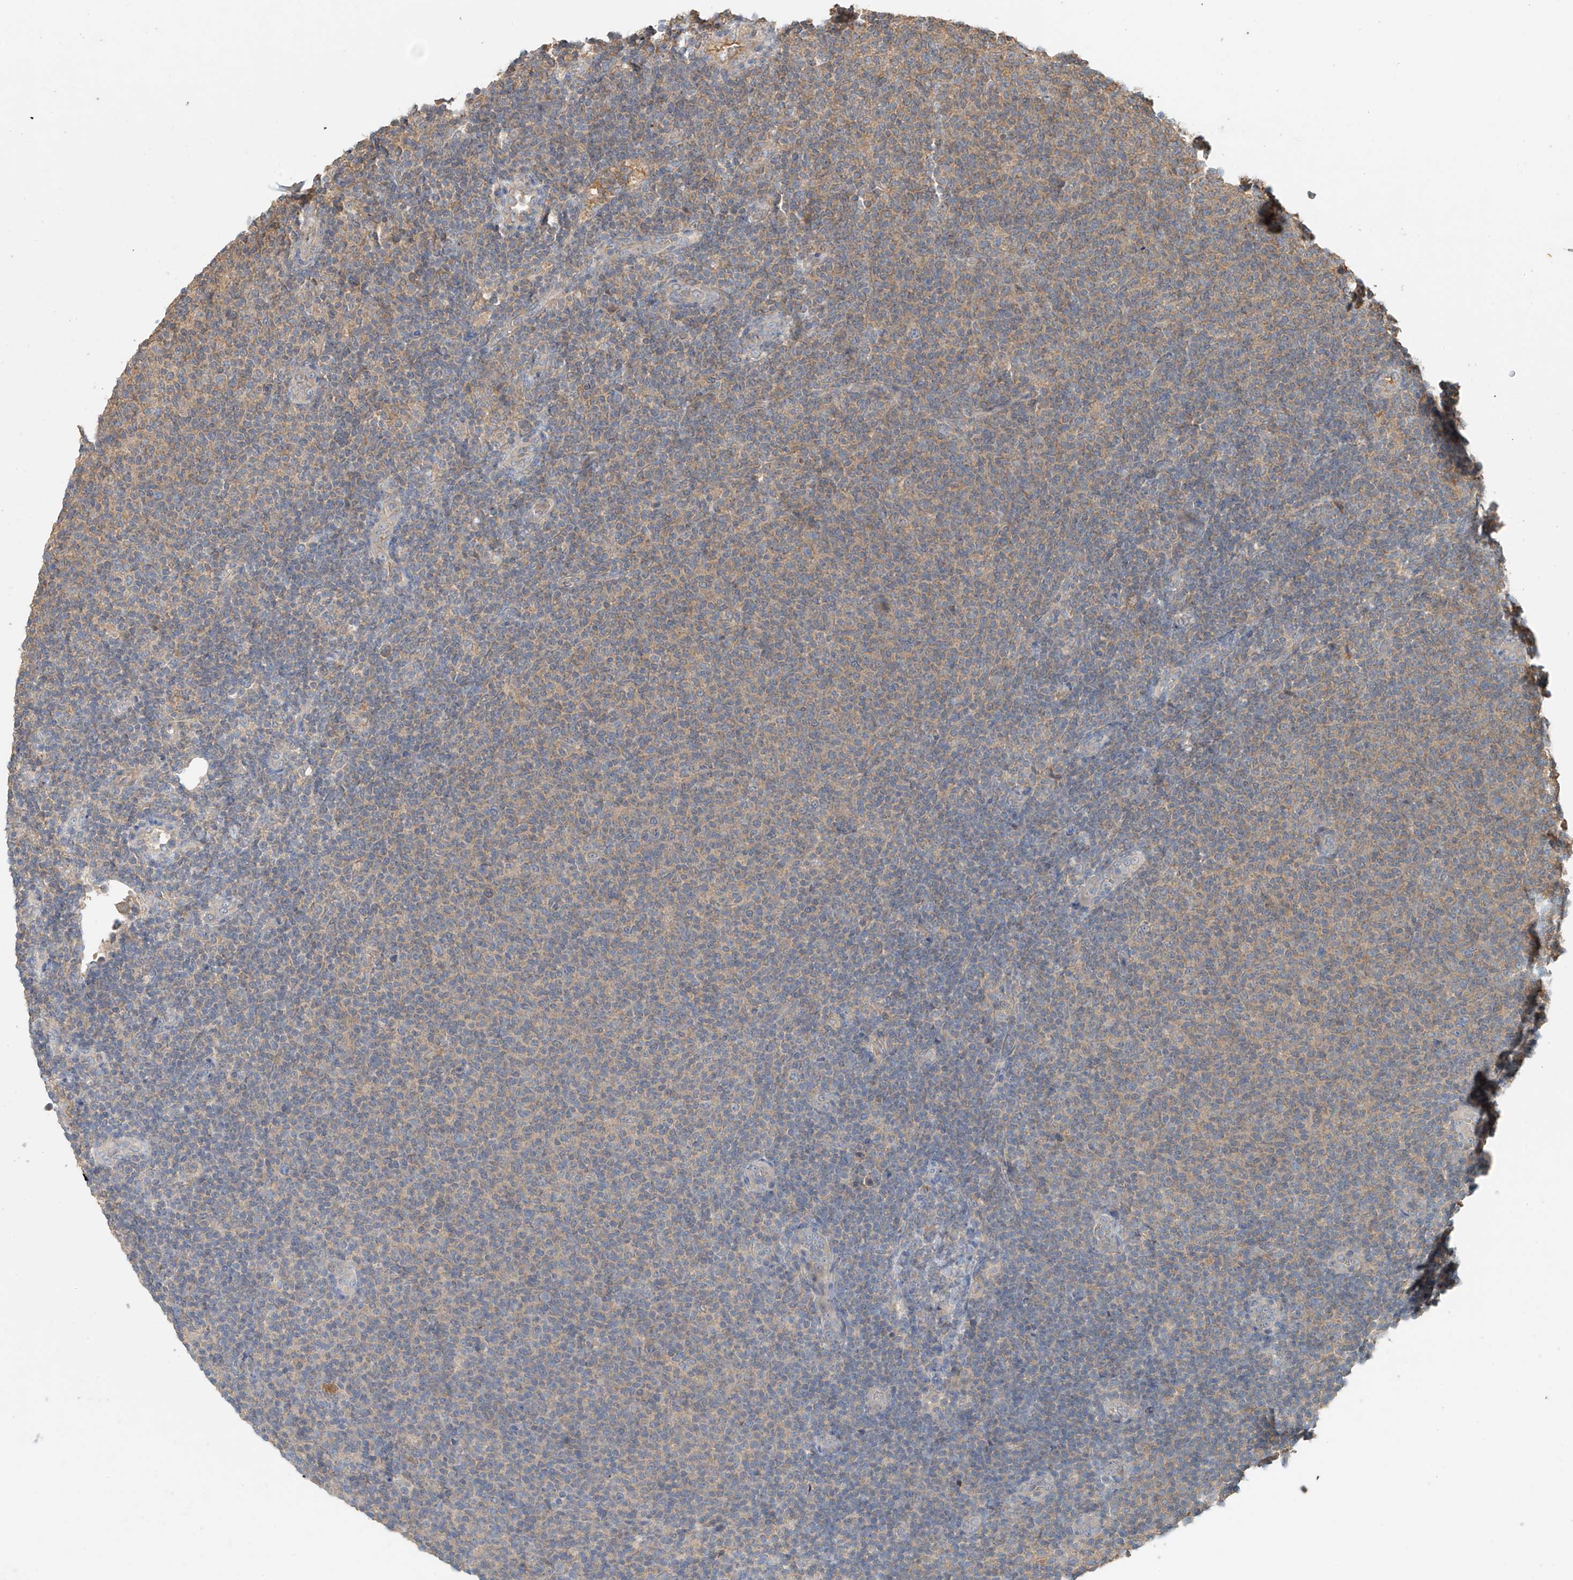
{"staining": {"intensity": "weak", "quantity": "25%-75%", "location": "cytoplasmic/membranous"}, "tissue": "lymphoma", "cell_type": "Tumor cells", "image_type": "cancer", "snomed": [{"axis": "morphology", "description": "Malignant lymphoma, non-Hodgkin's type, Low grade"}, {"axis": "topography", "description": "Lymph node"}], "caption": "Weak cytoplasmic/membranous staining is seen in approximately 25%-75% of tumor cells in malignant lymphoma, non-Hodgkin's type (low-grade).", "gene": "GNB1L", "patient": {"sex": "male", "age": 66}}